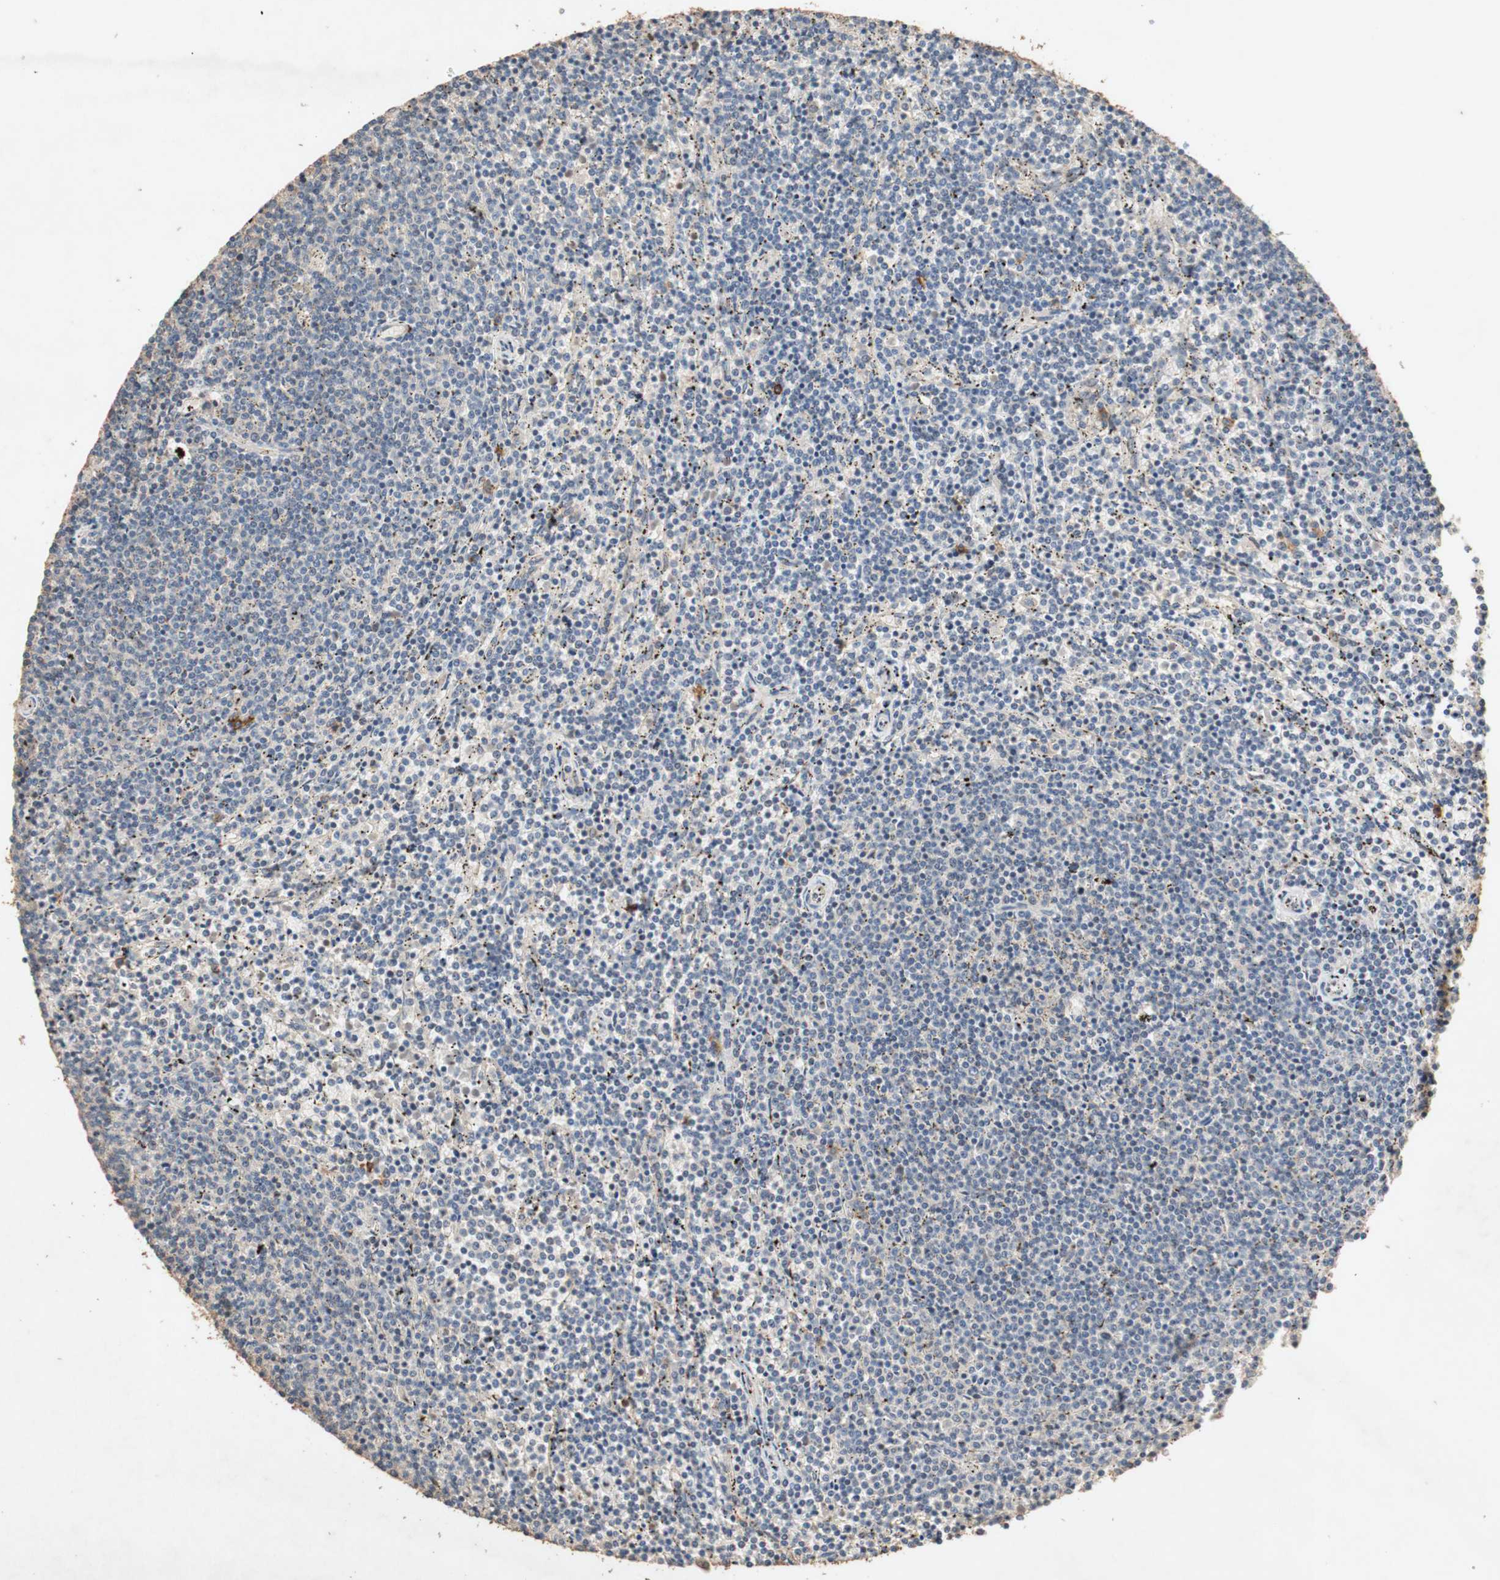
{"staining": {"intensity": "negative", "quantity": "none", "location": "none"}, "tissue": "lymphoma", "cell_type": "Tumor cells", "image_type": "cancer", "snomed": [{"axis": "morphology", "description": "Malignant lymphoma, non-Hodgkin's type, Low grade"}, {"axis": "topography", "description": "Spleen"}], "caption": "A high-resolution image shows IHC staining of lymphoma, which exhibits no significant expression in tumor cells. (DAB (3,3'-diaminobenzidine) immunohistochemistry visualized using brightfield microscopy, high magnification).", "gene": "TUBB", "patient": {"sex": "female", "age": 50}}